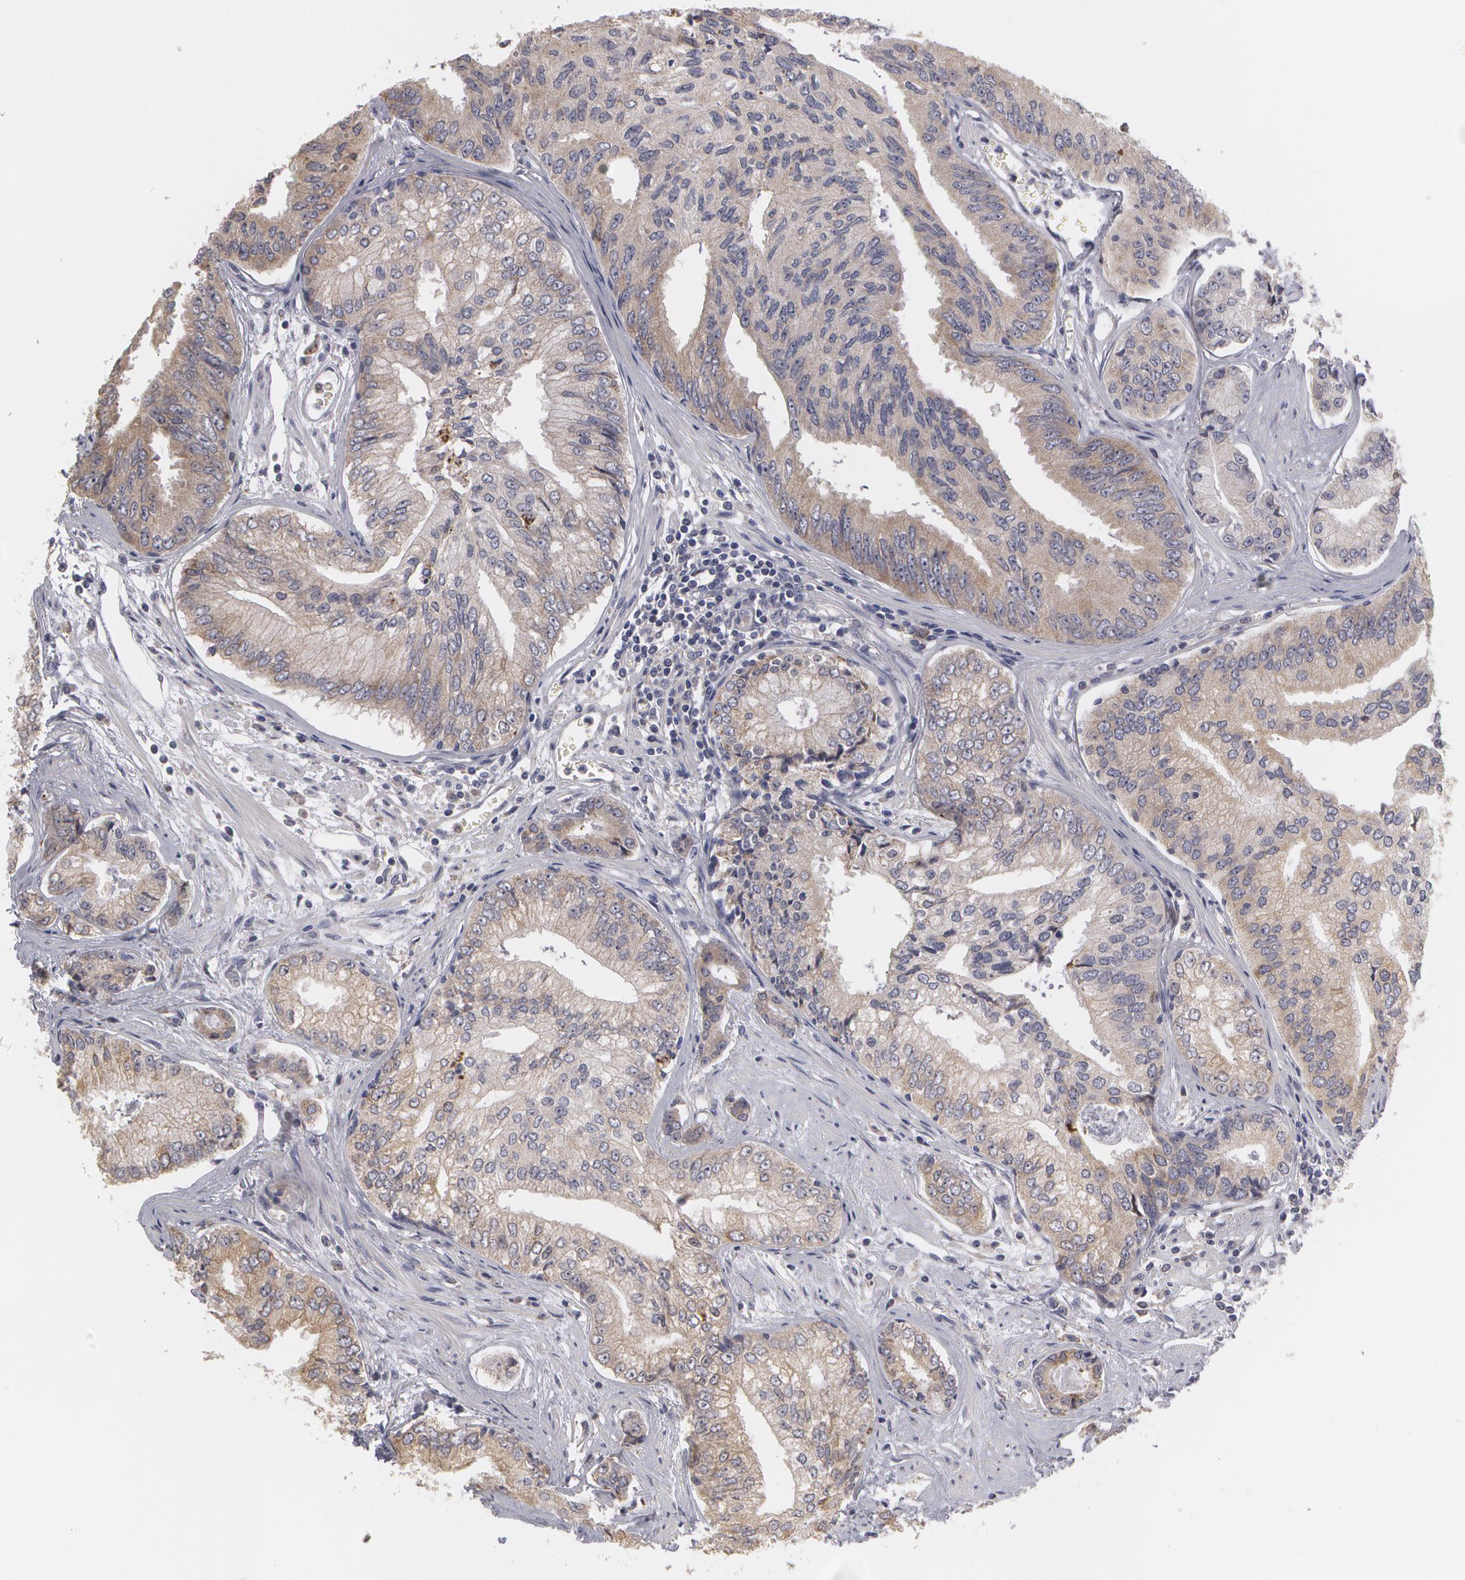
{"staining": {"intensity": "moderate", "quantity": ">75%", "location": "cytoplasmic/membranous"}, "tissue": "prostate cancer", "cell_type": "Tumor cells", "image_type": "cancer", "snomed": [{"axis": "morphology", "description": "Adenocarcinoma, High grade"}, {"axis": "topography", "description": "Prostate"}], "caption": "This histopathology image shows prostate cancer (high-grade adenocarcinoma) stained with IHC to label a protein in brown. The cytoplasmic/membranous of tumor cells show moderate positivity for the protein. Nuclei are counter-stained blue.", "gene": "MTHFD1", "patient": {"sex": "male", "age": 56}}